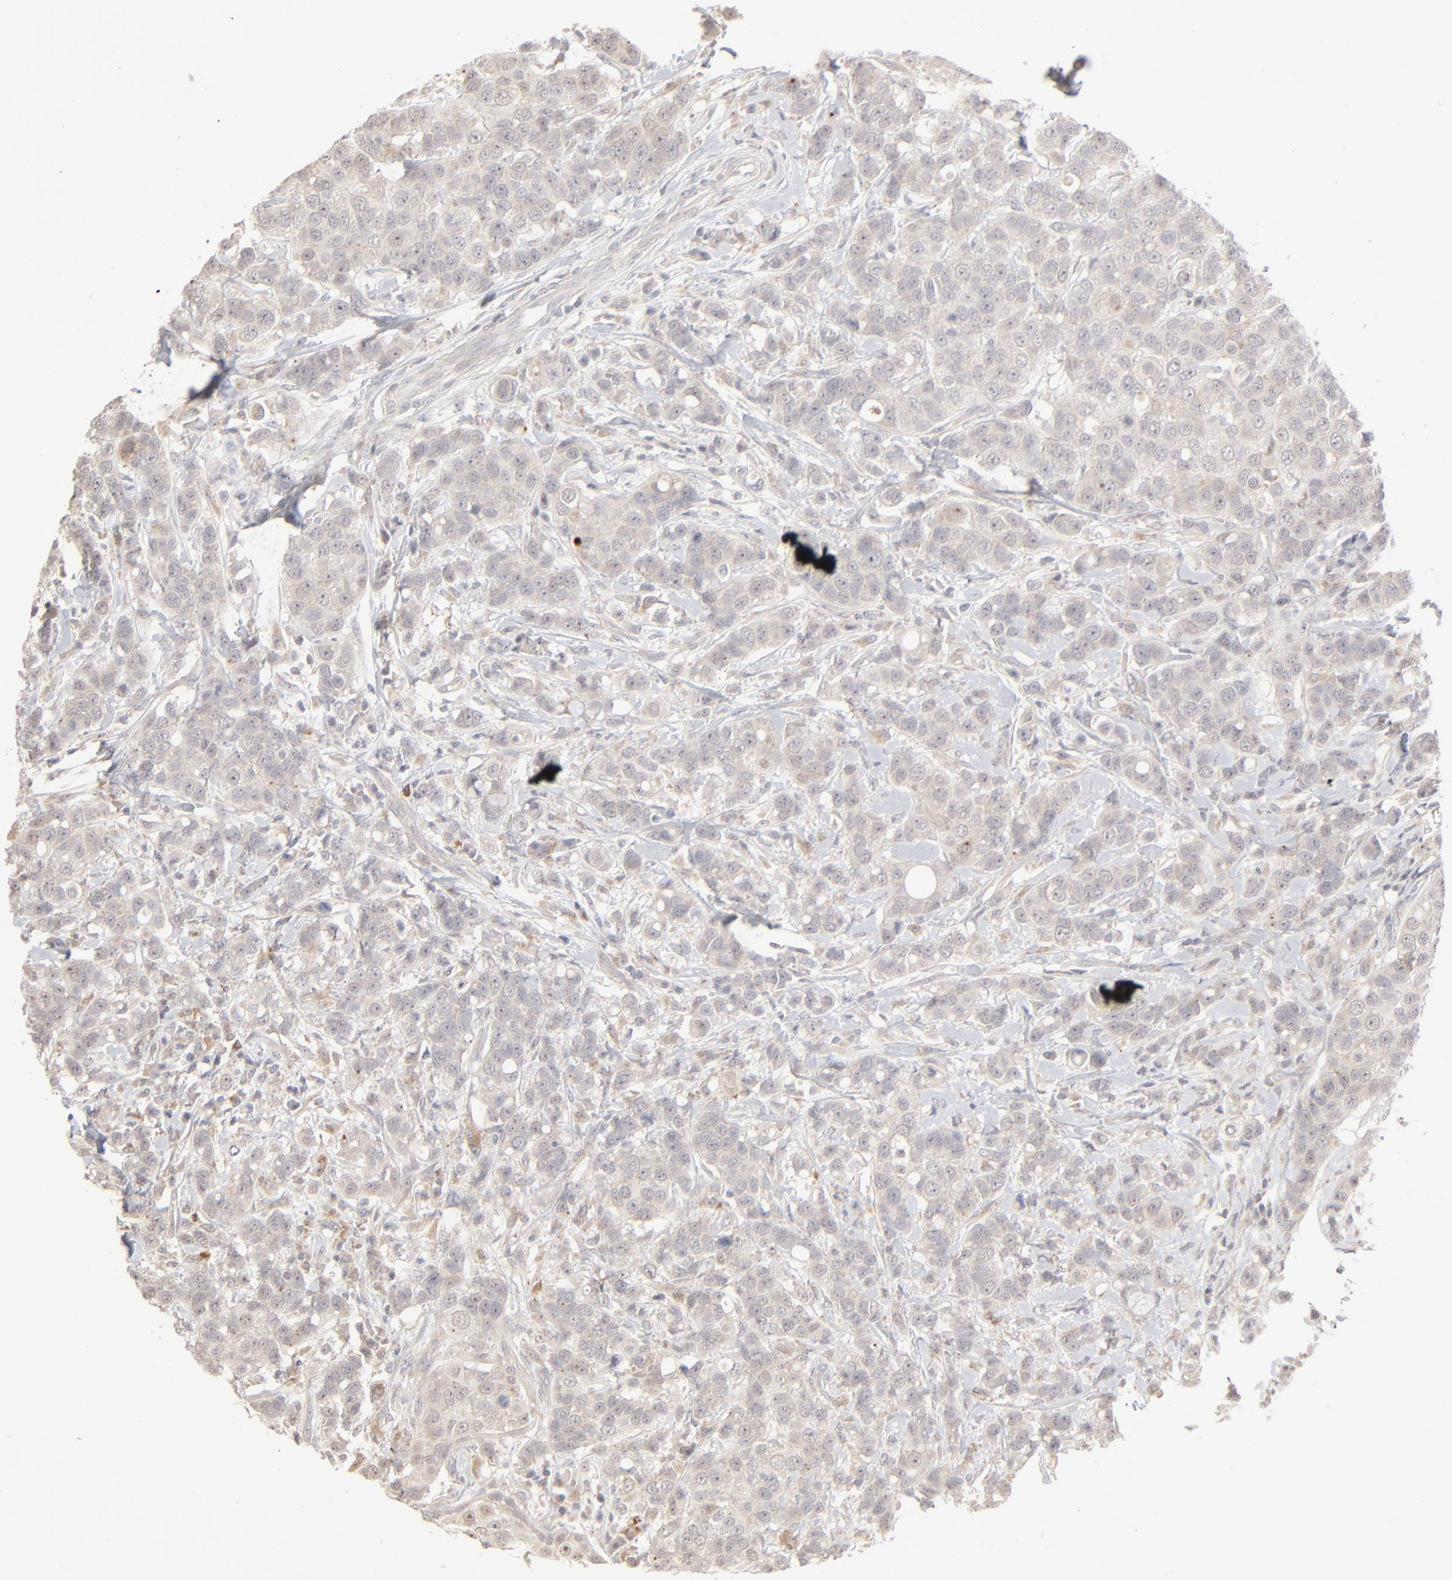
{"staining": {"intensity": "weak", "quantity": ">75%", "location": "cytoplasmic/membranous"}, "tissue": "breast cancer", "cell_type": "Tumor cells", "image_type": "cancer", "snomed": [{"axis": "morphology", "description": "Duct carcinoma"}, {"axis": "topography", "description": "Breast"}], "caption": "The image displays staining of breast cancer, revealing weak cytoplasmic/membranous protein staining (brown color) within tumor cells. The staining was performed using DAB (3,3'-diaminobenzidine) to visualize the protein expression in brown, while the nuclei were stained in blue with hematoxylin (Magnification: 20x).", "gene": "POMT2", "patient": {"sex": "female", "age": 27}}